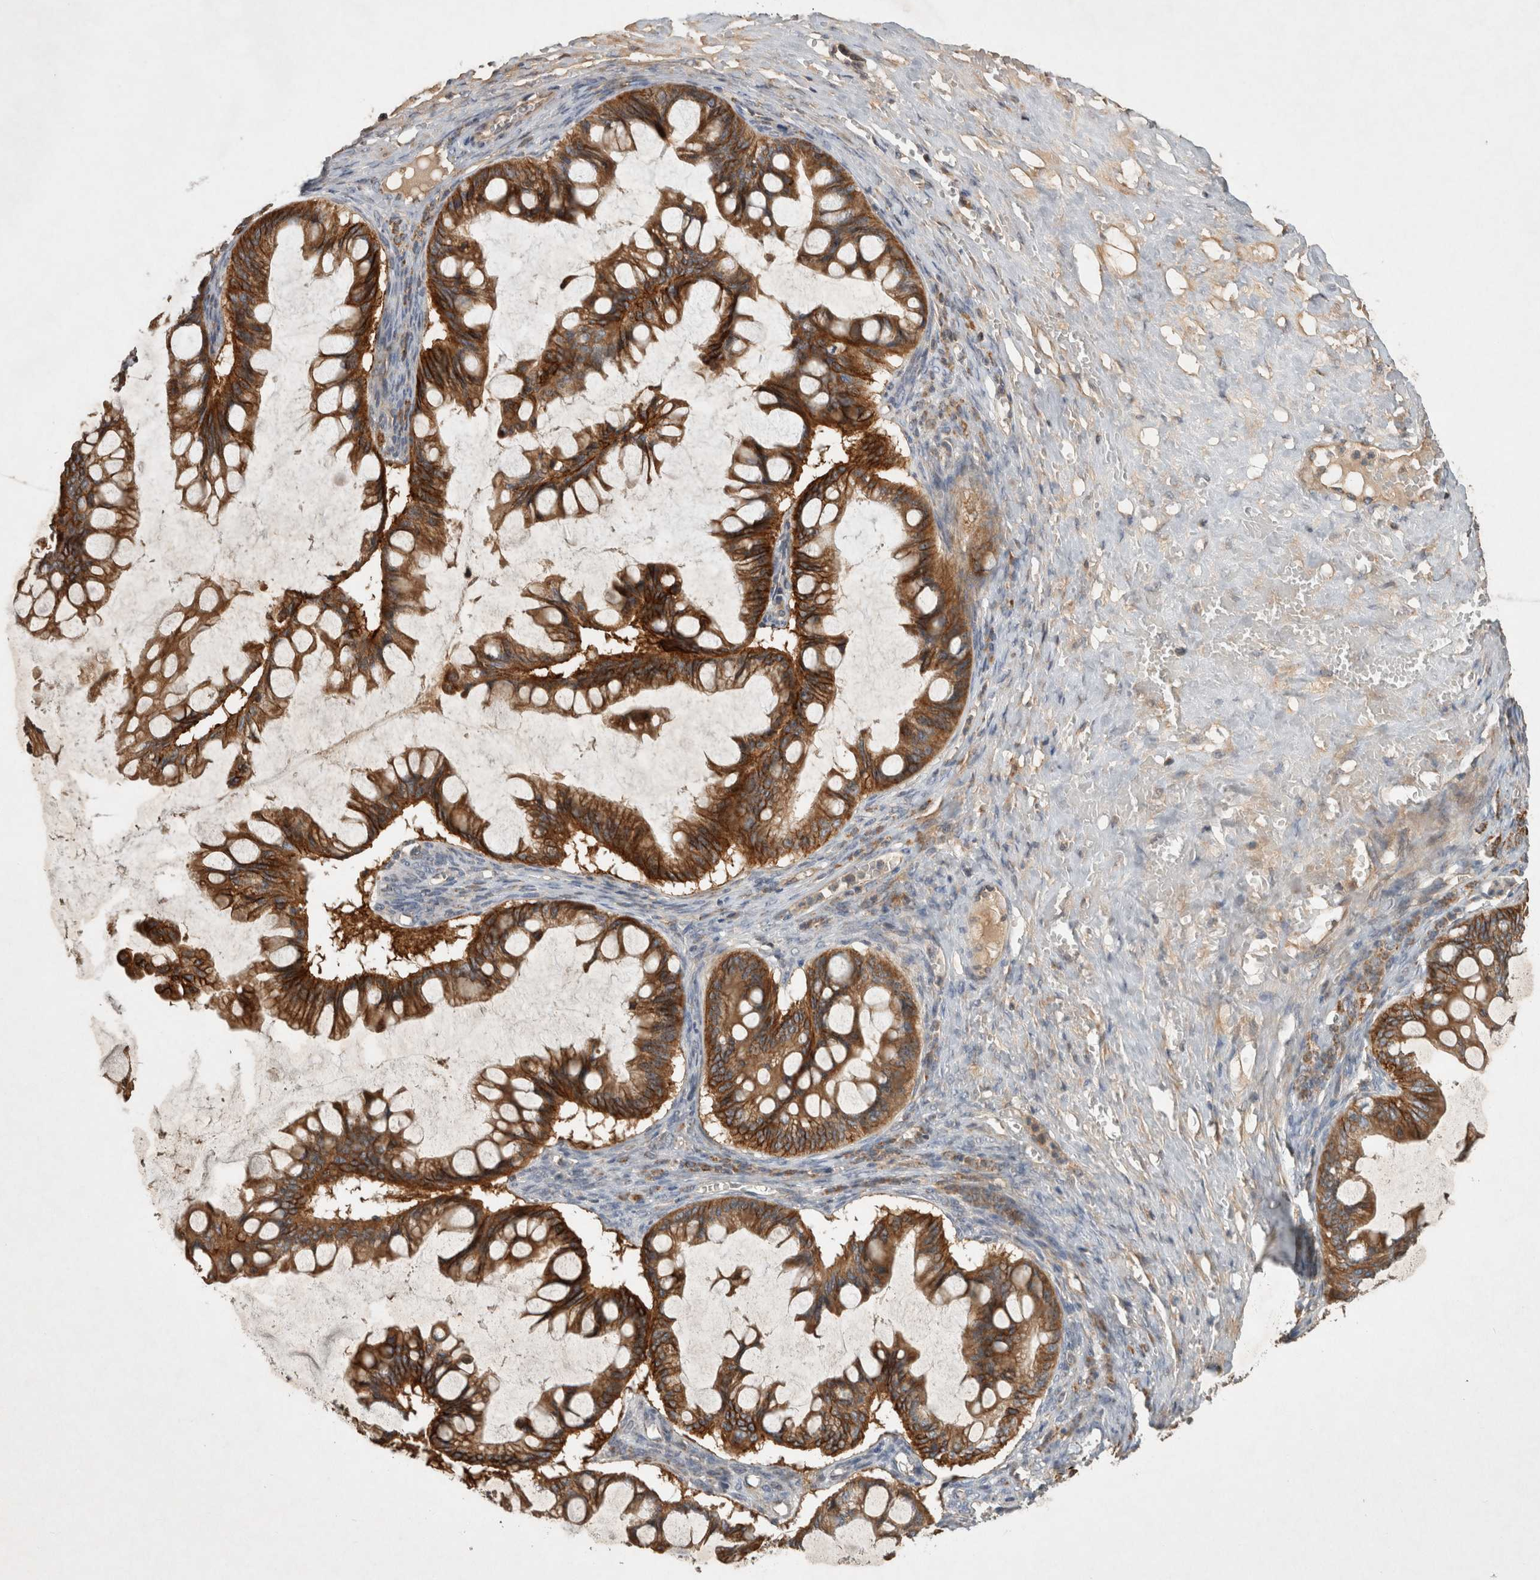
{"staining": {"intensity": "moderate", "quantity": ">75%", "location": "cytoplasmic/membranous"}, "tissue": "ovarian cancer", "cell_type": "Tumor cells", "image_type": "cancer", "snomed": [{"axis": "morphology", "description": "Cystadenocarcinoma, mucinous, NOS"}, {"axis": "topography", "description": "Ovary"}], "caption": "Protein analysis of ovarian cancer (mucinous cystadenocarcinoma) tissue shows moderate cytoplasmic/membranous positivity in approximately >75% of tumor cells.", "gene": "SERAC1", "patient": {"sex": "female", "age": 73}}